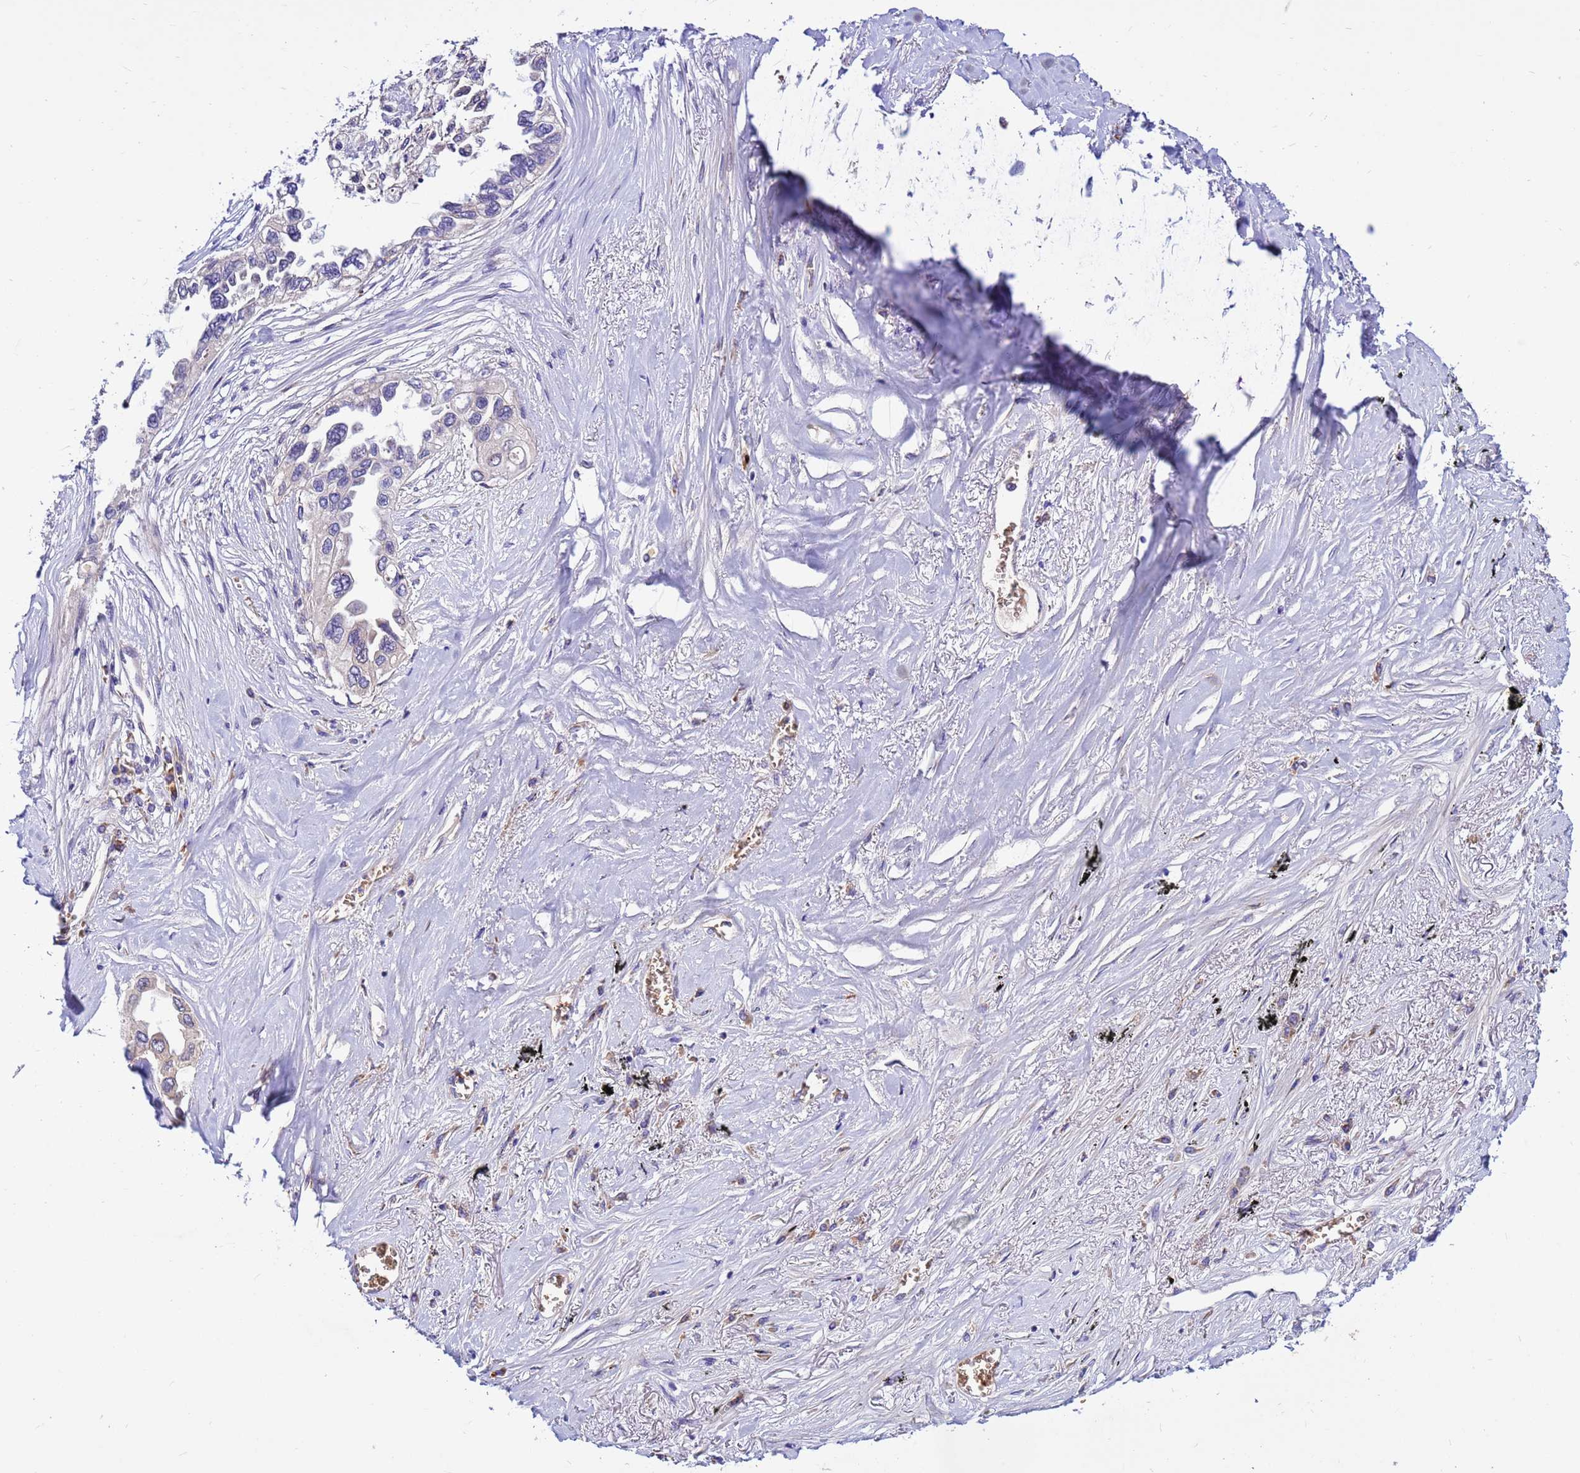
{"staining": {"intensity": "negative", "quantity": "none", "location": "none"}, "tissue": "lung cancer", "cell_type": "Tumor cells", "image_type": "cancer", "snomed": [{"axis": "morphology", "description": "Adenocarcinoma, NOS"}, {"axis": "topography", "description": "Lung"}], "caption": "Immunohistochemistry (IHC) of lung cancer displays no positivity in tumor cells. (IHC, brightfield microscopy, high magnification).", "gene": "ZNF669", "patient": {"sex": "female", "age": 76}}